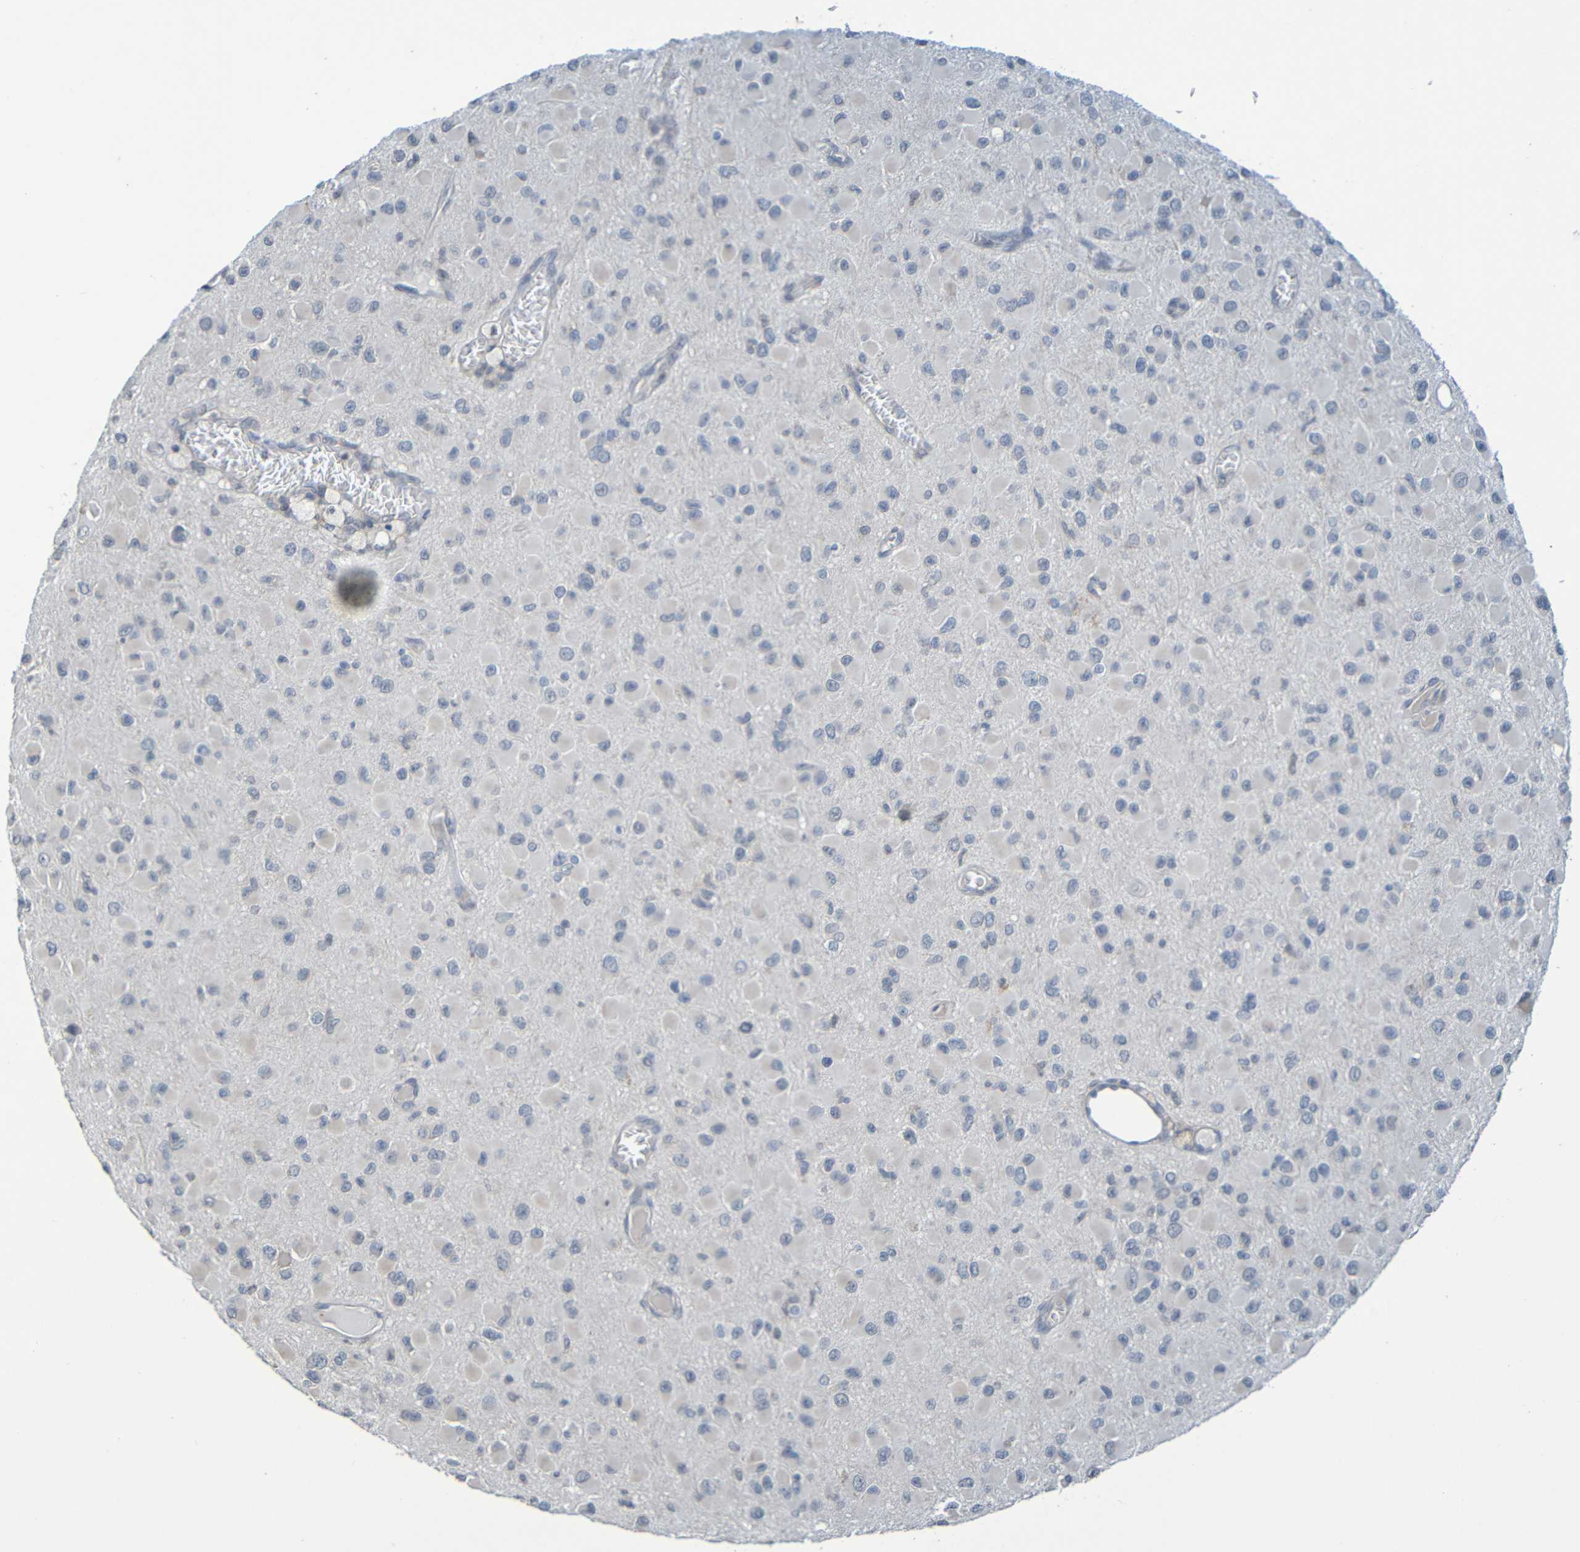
{"staining": {"intensity": "negative", "quantity": "none", "location": "none"}, "tissue": "glioma", "cell_type": "Tumor cells", "image_type": "cancer", "snomed": [{"axis": "morphology", "description": "Glioma, malignant, Low grade"}, {"axis": "topography", "description": "Brain"}], "caption": "Malignant low-grade glioma stained for a protein using IHC reveals no staining tumor cells.", "gene": "C3AR1", "patient": {"sex": "male", "age": 42}}